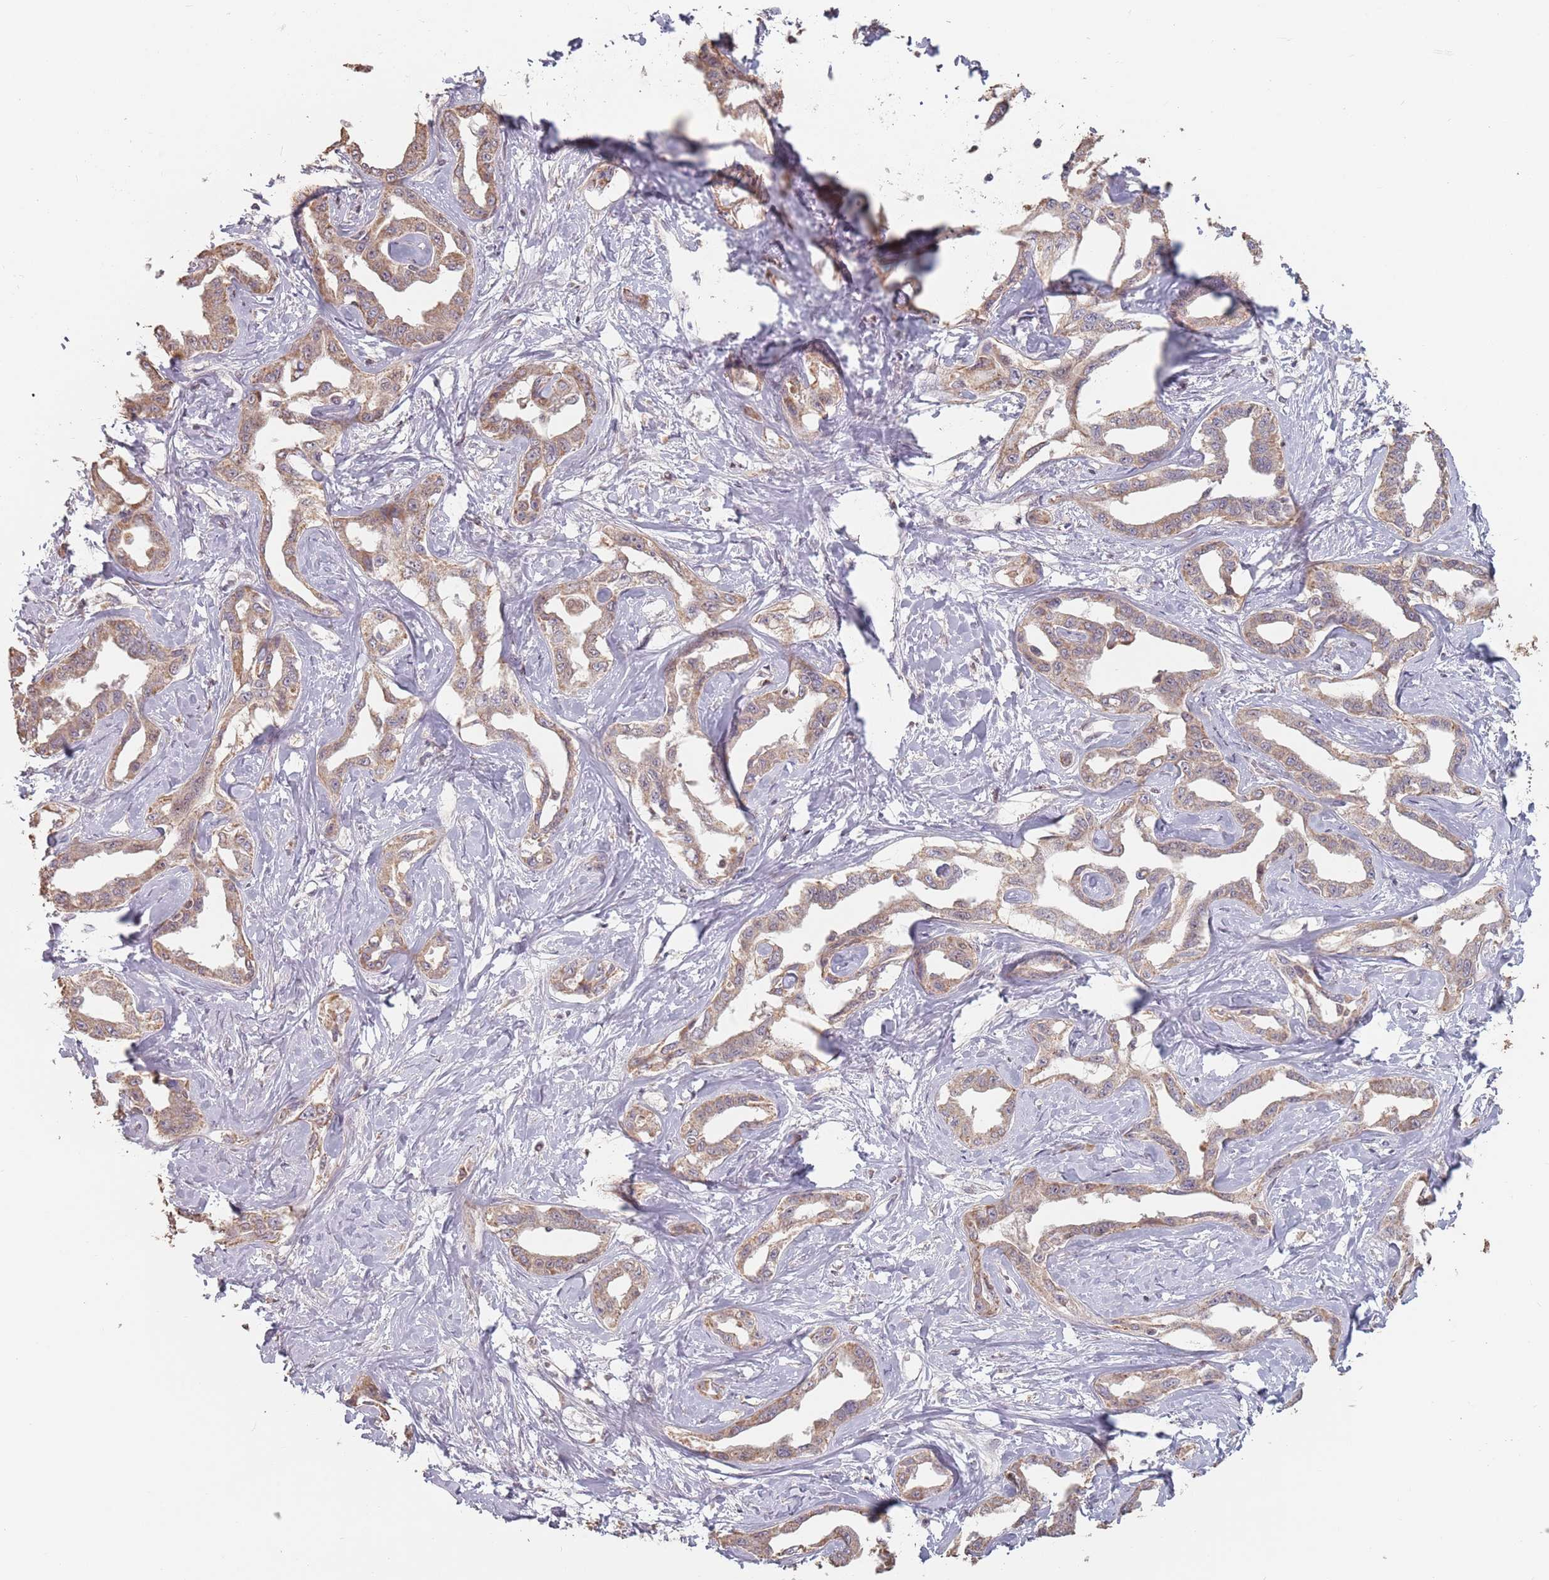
{"staining": {"intensity": "moderate", "quantity": ">75%", "location": "cytoplasmic/membranous"}, "tissue": "liver cancer", "cell_type": "Tumor cells", "image_type": "cancer", "snomed": [{"axis": "morphology", "description": "Cholangiocarcinoma"}, {"axis": "topography", "description": "Liver"}], "caption": "Moderate cytoplasmic/membranous positivity for a protein is appreciated in about >75% of tumor cells of liver cholangiocarcinoma using IHC.", "gene": "VPS52", "patient": {"sex": "male", "age": 59}}